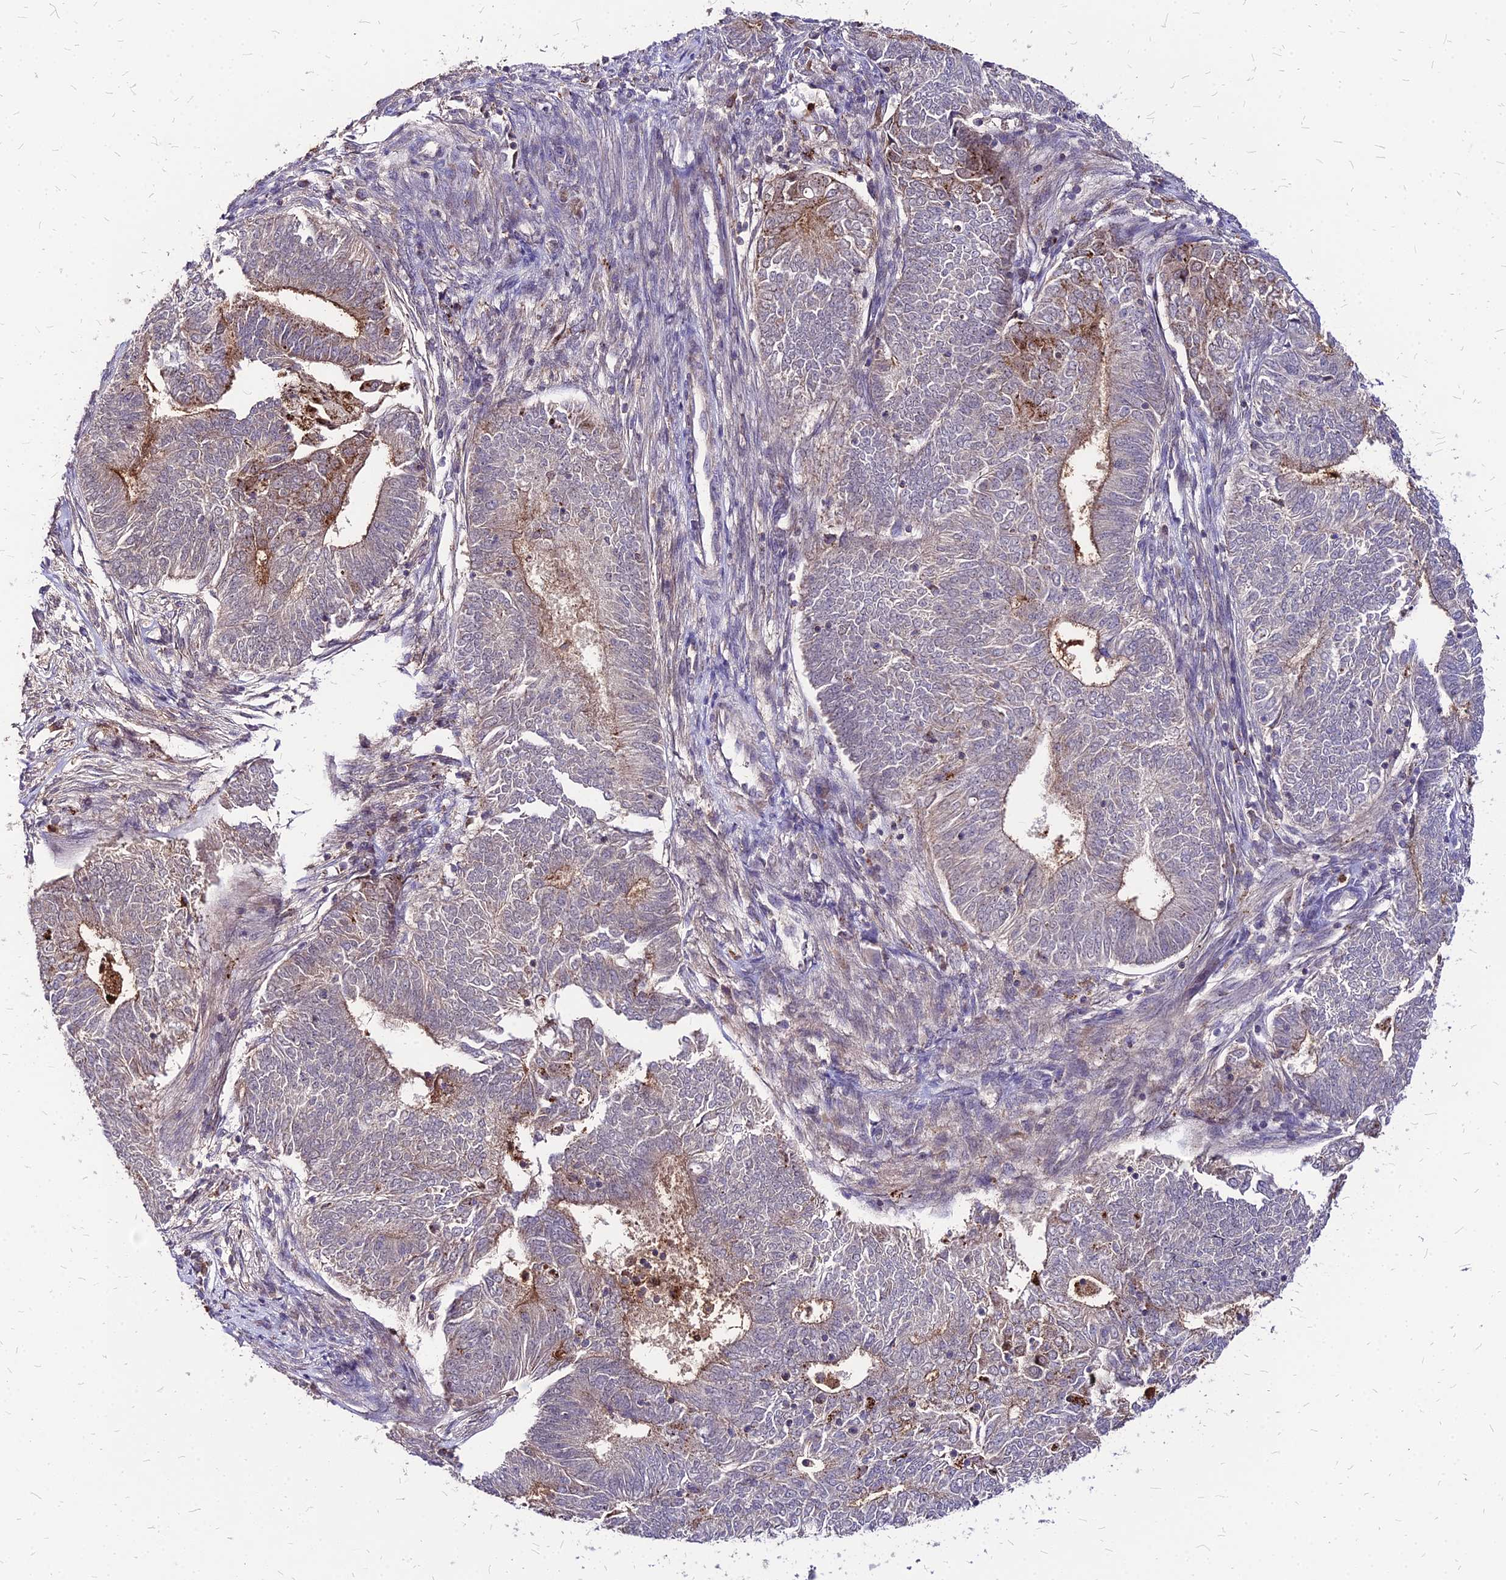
{"staining": {"intensity": "moderate", "quantity": "<25%", "location": "cytoplasmic/membranous"}, "tissue": "endometrial cancer", "cell_type": "Tumor cells", "image_type": "cancer", "snomed": [{"axis": "morphology", "description": "Adenocarcinoma, NOS"}, {"axis": "topography", "description": "Endometrium"}], "caption": "Immunohistochemistry (IHC) of endometrial adenocarcinoma reveals low levels of moderate cytoplasmic/membranous expression in approximately <25% of tumor cells.", "gene": "APBA3", "patient": {"sex": "female", "age": 62}}